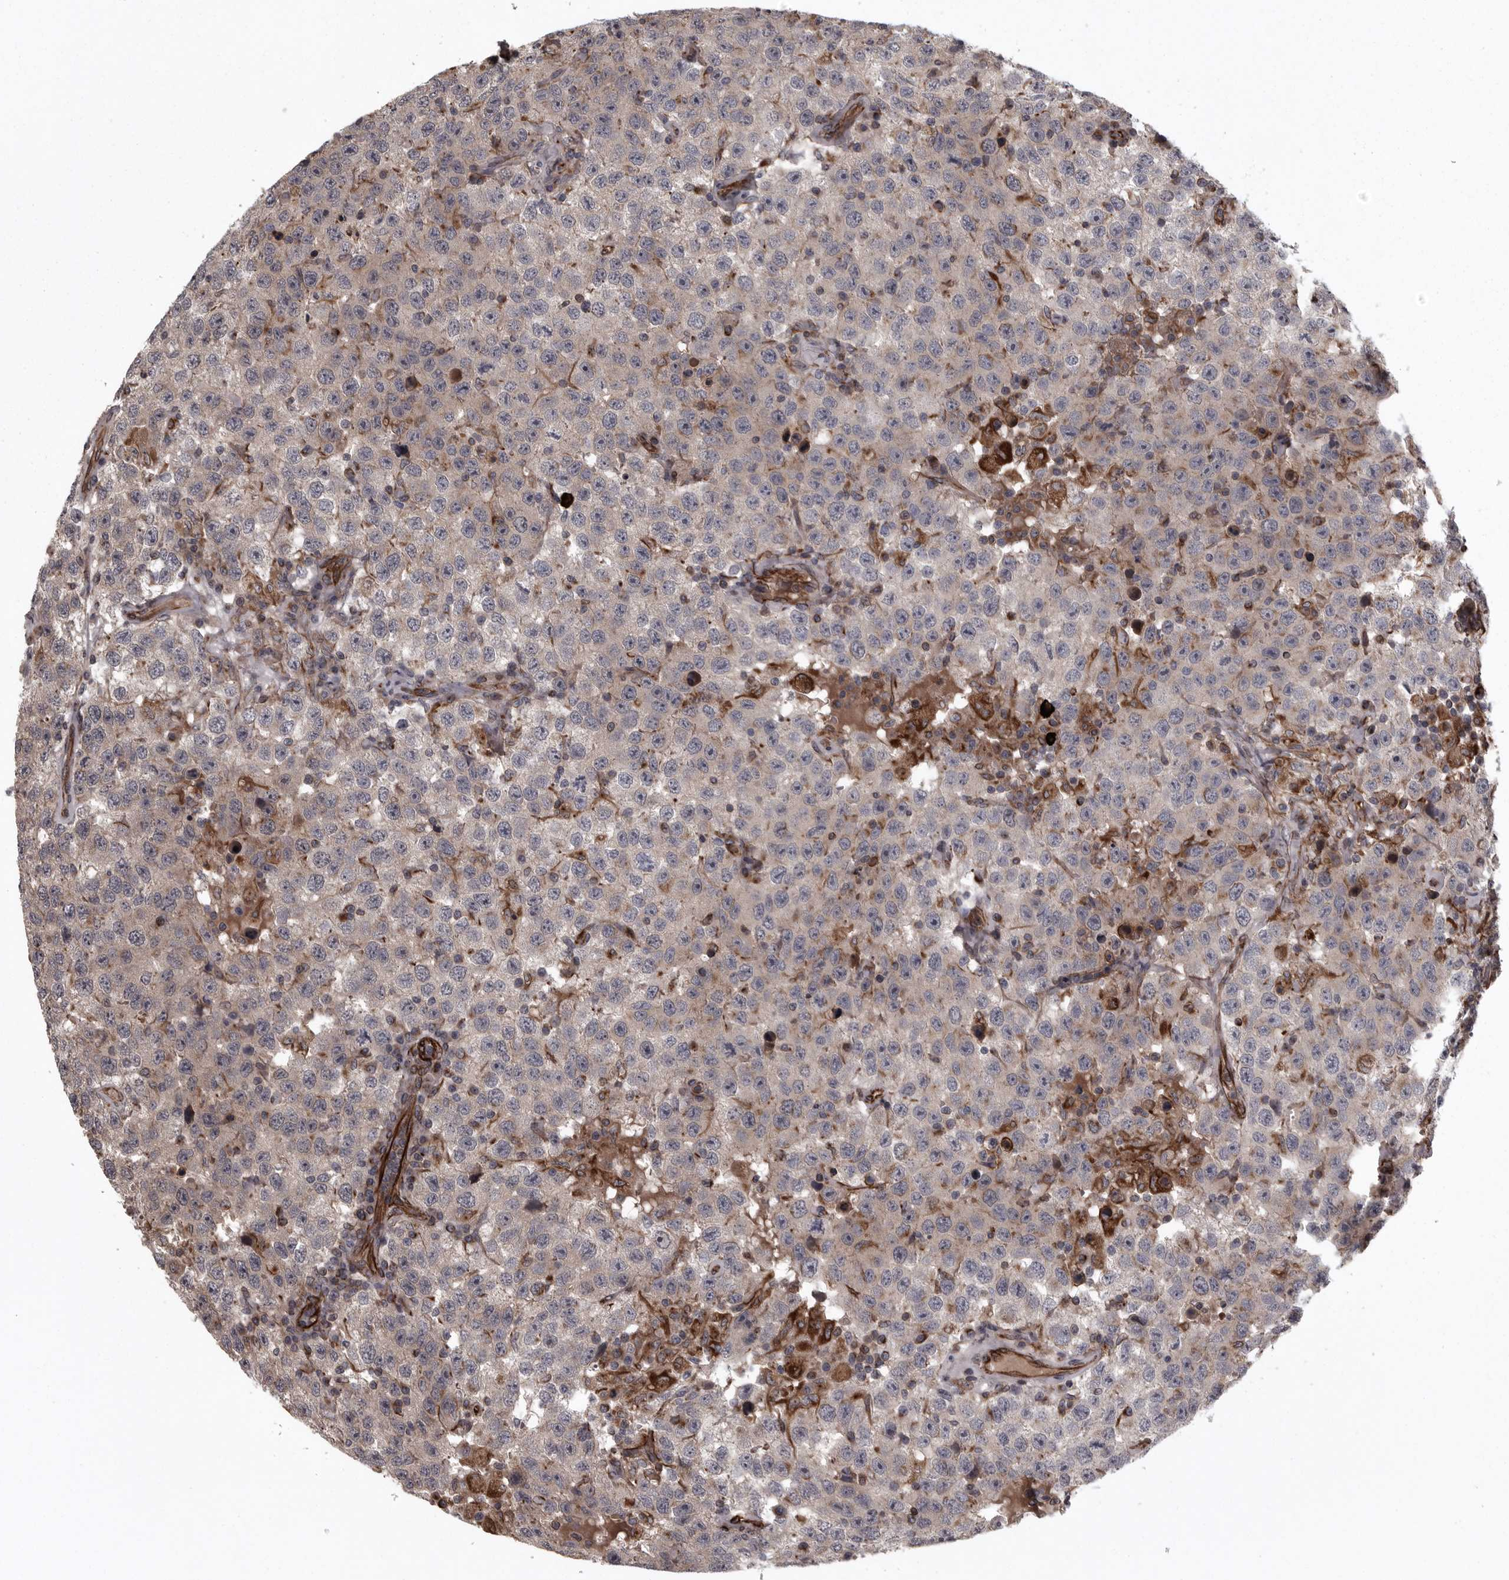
{"staining": {"intensity": "moderate", "quantity": "<25%", "location": "cytoplasmic/membranous"}, "tissue": "testis cancer", "cell_type": "Tumor cells", "image_type": "cancer", "snomed": [{"axis": "morphology", "description": "Seminoma, NOS"}, {"axis": "topography", "description": "Testis"}], "caption": "An image showing moderate cytoplasmic/membranous staining in approximately <25% of tumor cells in testis cancer, as visualized by brown immunohistochemical staining.", "gene": "FAAP100", "patient": {"sex": "male", "age": 41}}